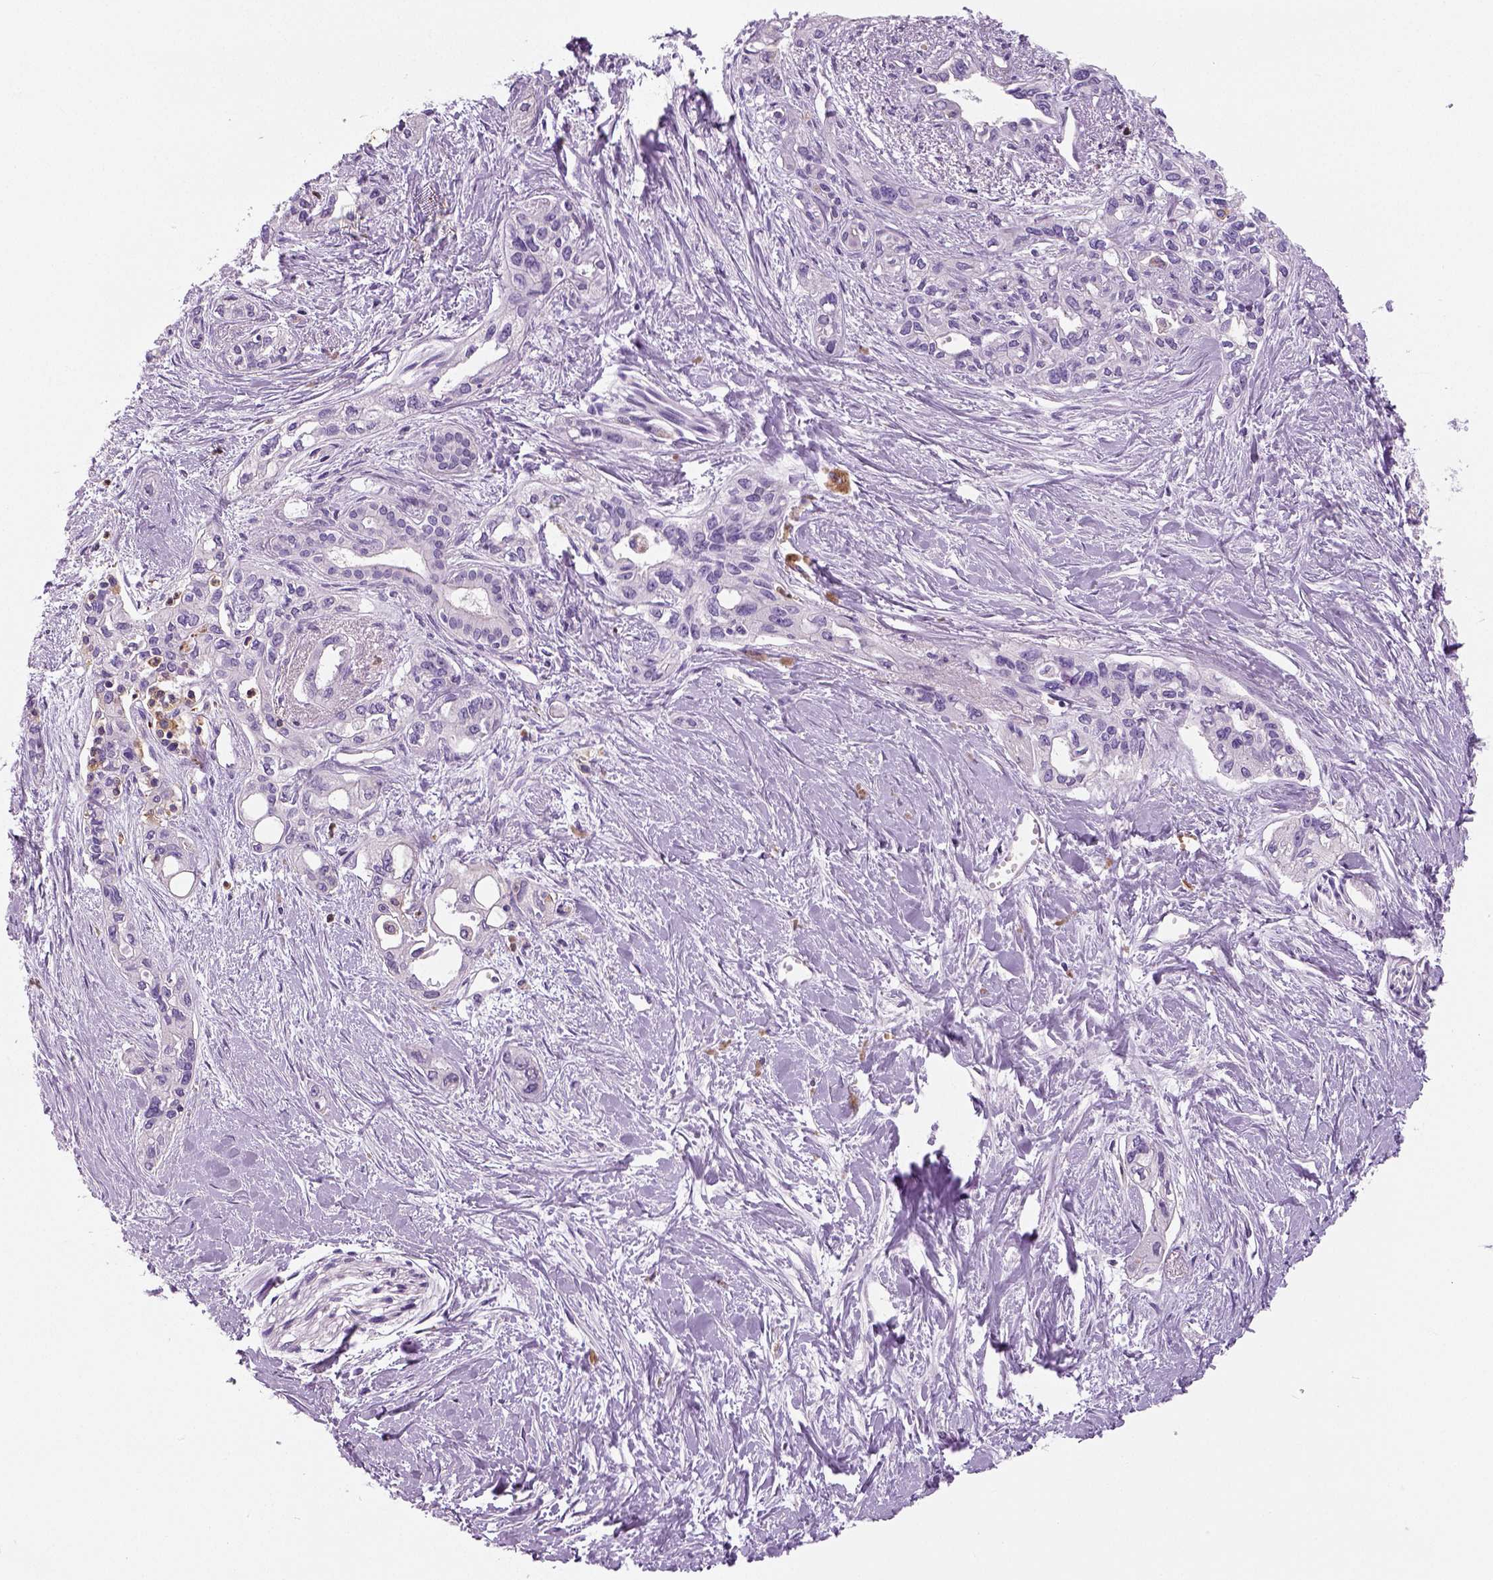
{"staining": {"intensity": "negative", "quantity": "none", "location": "none"}, "tissue": "pancreatic cancer", "cell_type": "Tumor cells", "image_type": "cancer", "snomed": [{"axis": "morphology", "description": "Adenocarcinoma, NOS"}, {"axis": "topography", "description": "Pancreas"}], "caption": "Immunohistochemistry (IHC) micrograph of neoplastic tissue: human pancreatic cancer (adenocarcinoma) stained with DAB (3,3'-diaminobenzidine) shows no significant protein positivity in tumor cells.", "gene": "NECAB2", "patient": {"sex": "female", "age": 50}}